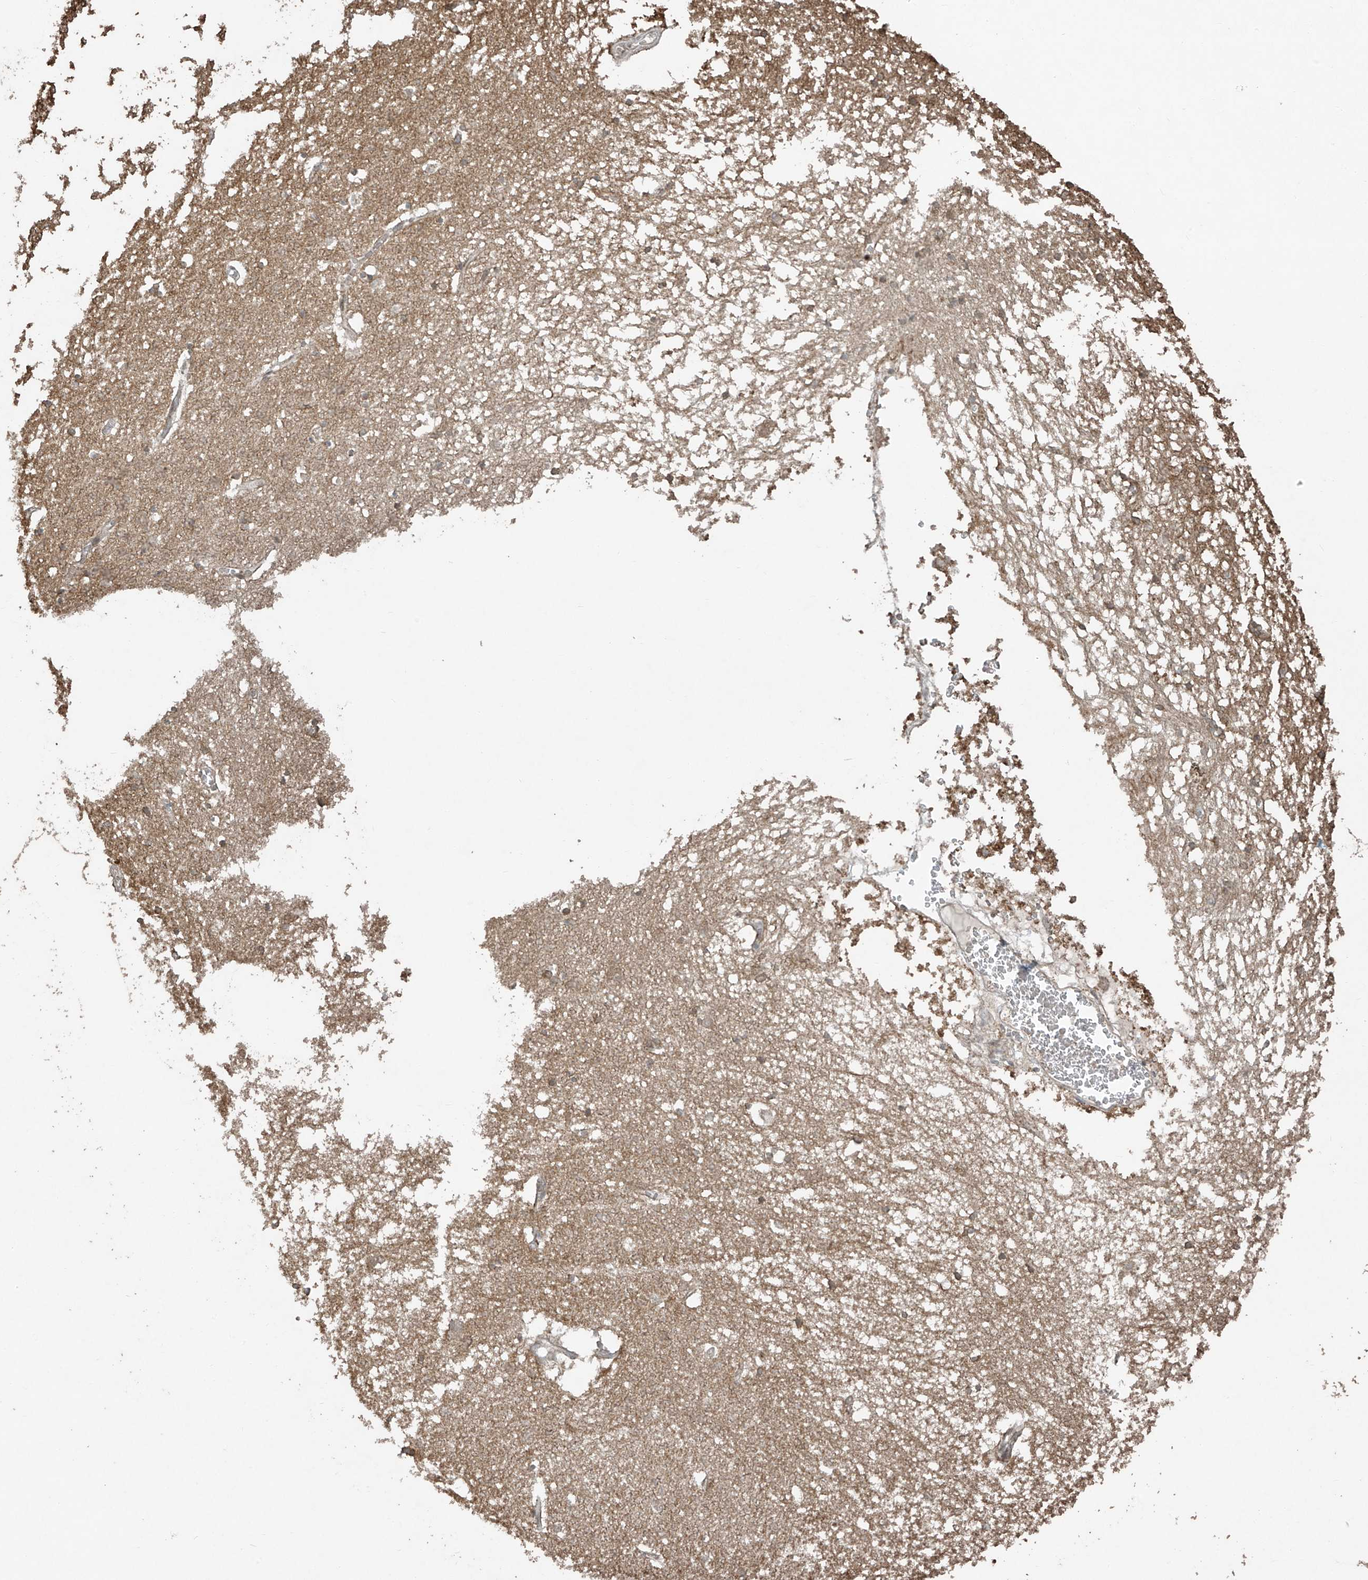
{"staining": {"intensity": "weak", "quantity": "<25%", "location": "cytoplasmic/membranous"}, "tissue": "hippocampus", "cell_type": "Glial cells", "image_type": "normal", "snomed": [{"axis": "morphology", "description": "Normal tissue, NOS"}, {"axis": "topography", "description": "Hippocampus"}], "caption": "DAB (3,3'-diaminobenzidine) immunohistochemical staining of normal hippocampus demonstrates no significant positivity in glial cells. The staining was performed using DAB to visualize the protein expression in brown, while the nuclei were stained in blue with hematoxylin (Magnification: 20x).", "gene": "TTC22", "patient": {"sex": "male", "age": 70}}